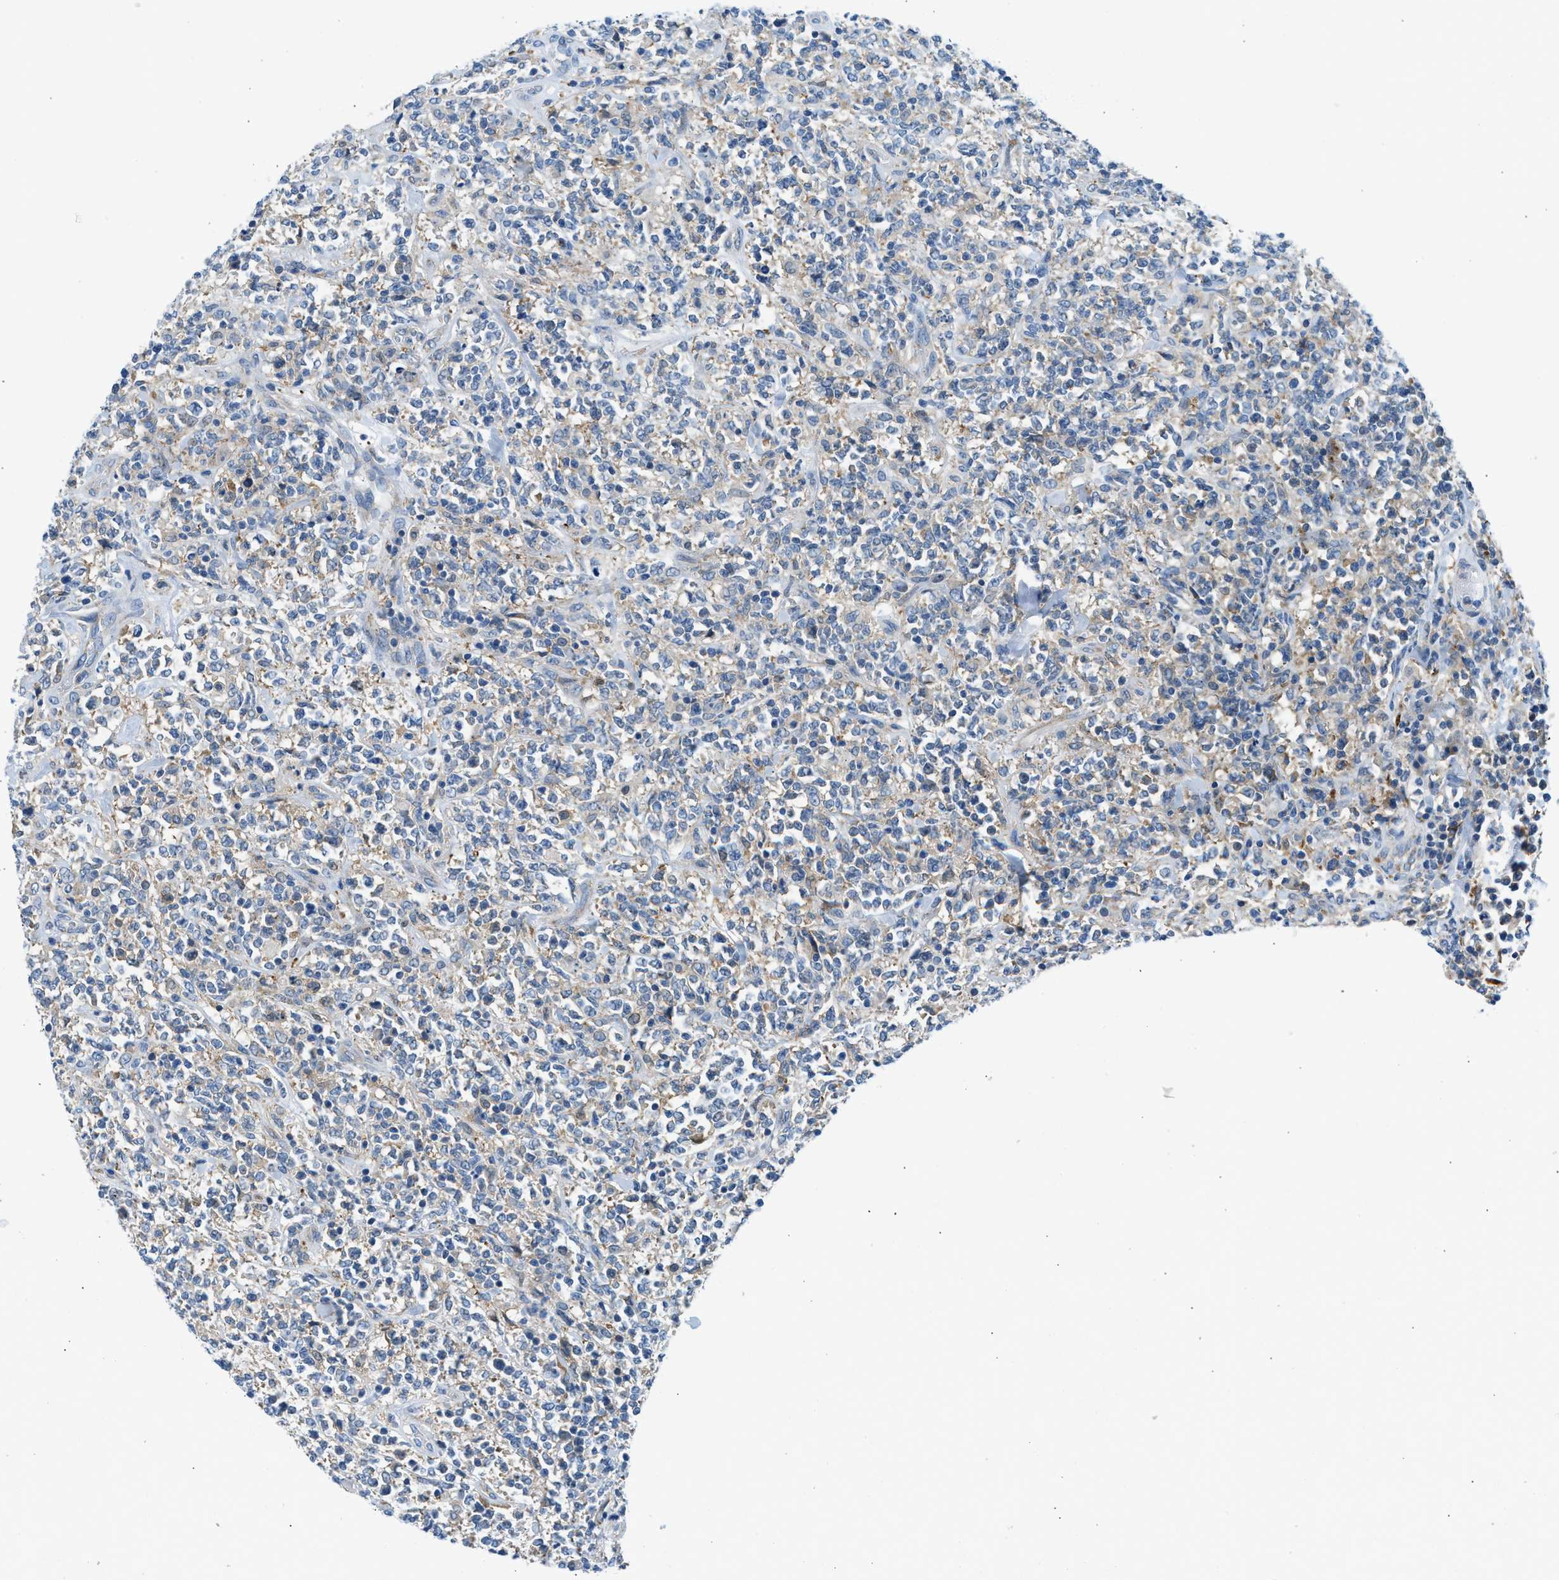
{"staining": {"intensity": "weak", "quantity": "25%-75%", "location": "cytoplasmic/membranous"}, "tissue": "lymphoma", "cell_type": "Tumor cells", "image_type": "cancer", "snomed": [{"axis": "morphology", "description": "Malignant lymphoma, non-Hodgkin's type, High grade"}, {"axis": "topography", "description": "Soft tissue"}], "caption": "High-magnification brightfield microscopy of high-grade malignant lymphoma, non-Hodgkin's type stained with DAB (brown) and counterstained with hematoxylin (blue). tumor cells exhibit weak cytoplasmic/membranous staining is present in approximately25%-75% of cells.", "gene": "BNC2", "patient": {"sex": "male", "age": 18}}